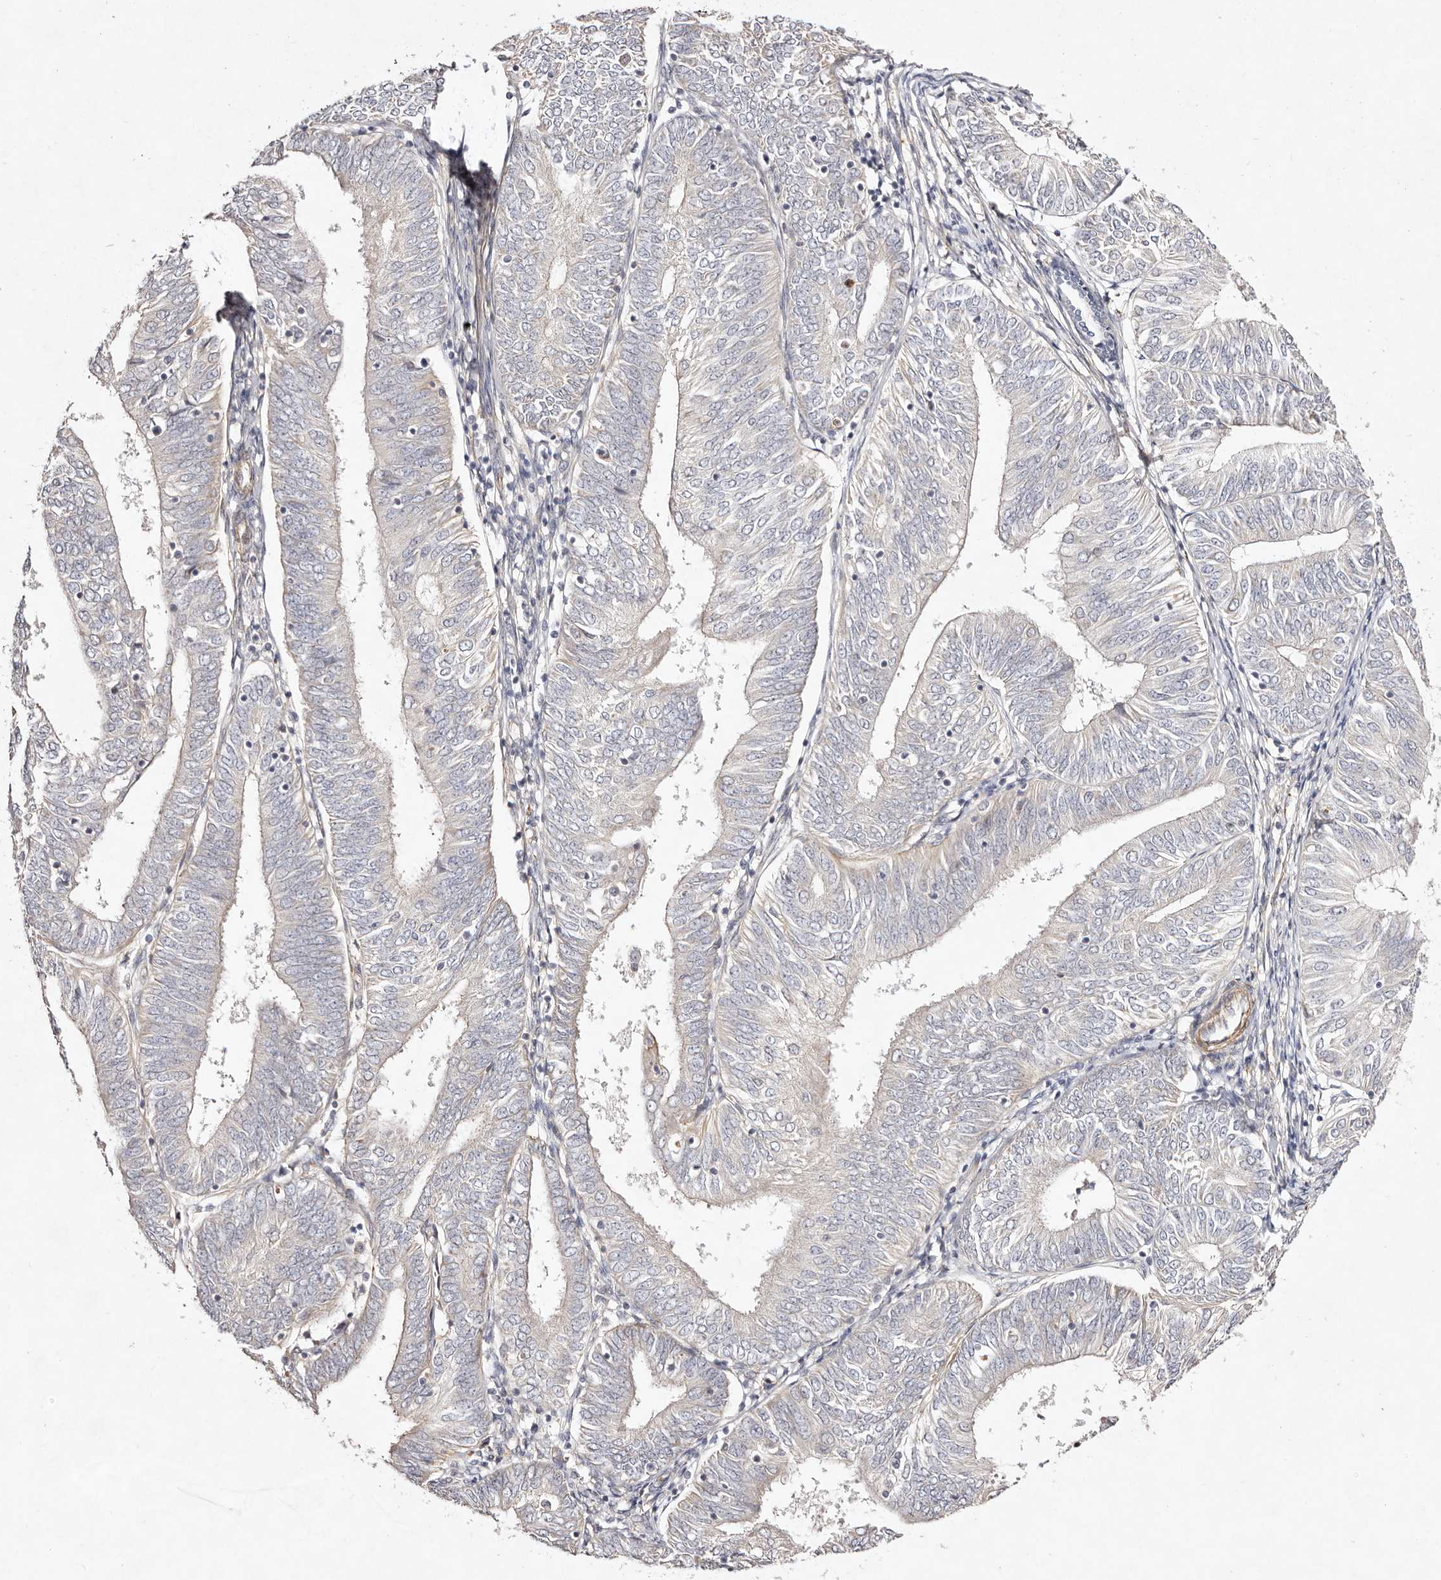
{"staining": {"intensity": "negative", "quantity": "none", "location": "none"}, "tissue": "endometrial cancer", "cell_type": "Tumor cells", "image_type": "cancer", "snomed": [{"axis": "morphology", "description": "Adenocarcinoma, NOS"}, {"axis": "topography", "description": "Endometrium"}], "caption": "The micrograph exhibits no significant positivity in tumor cells of endometrial cancer (adenocarcinoma).", "gene": "MTMR11", "patient": {"sex": "female", "age": 58}}